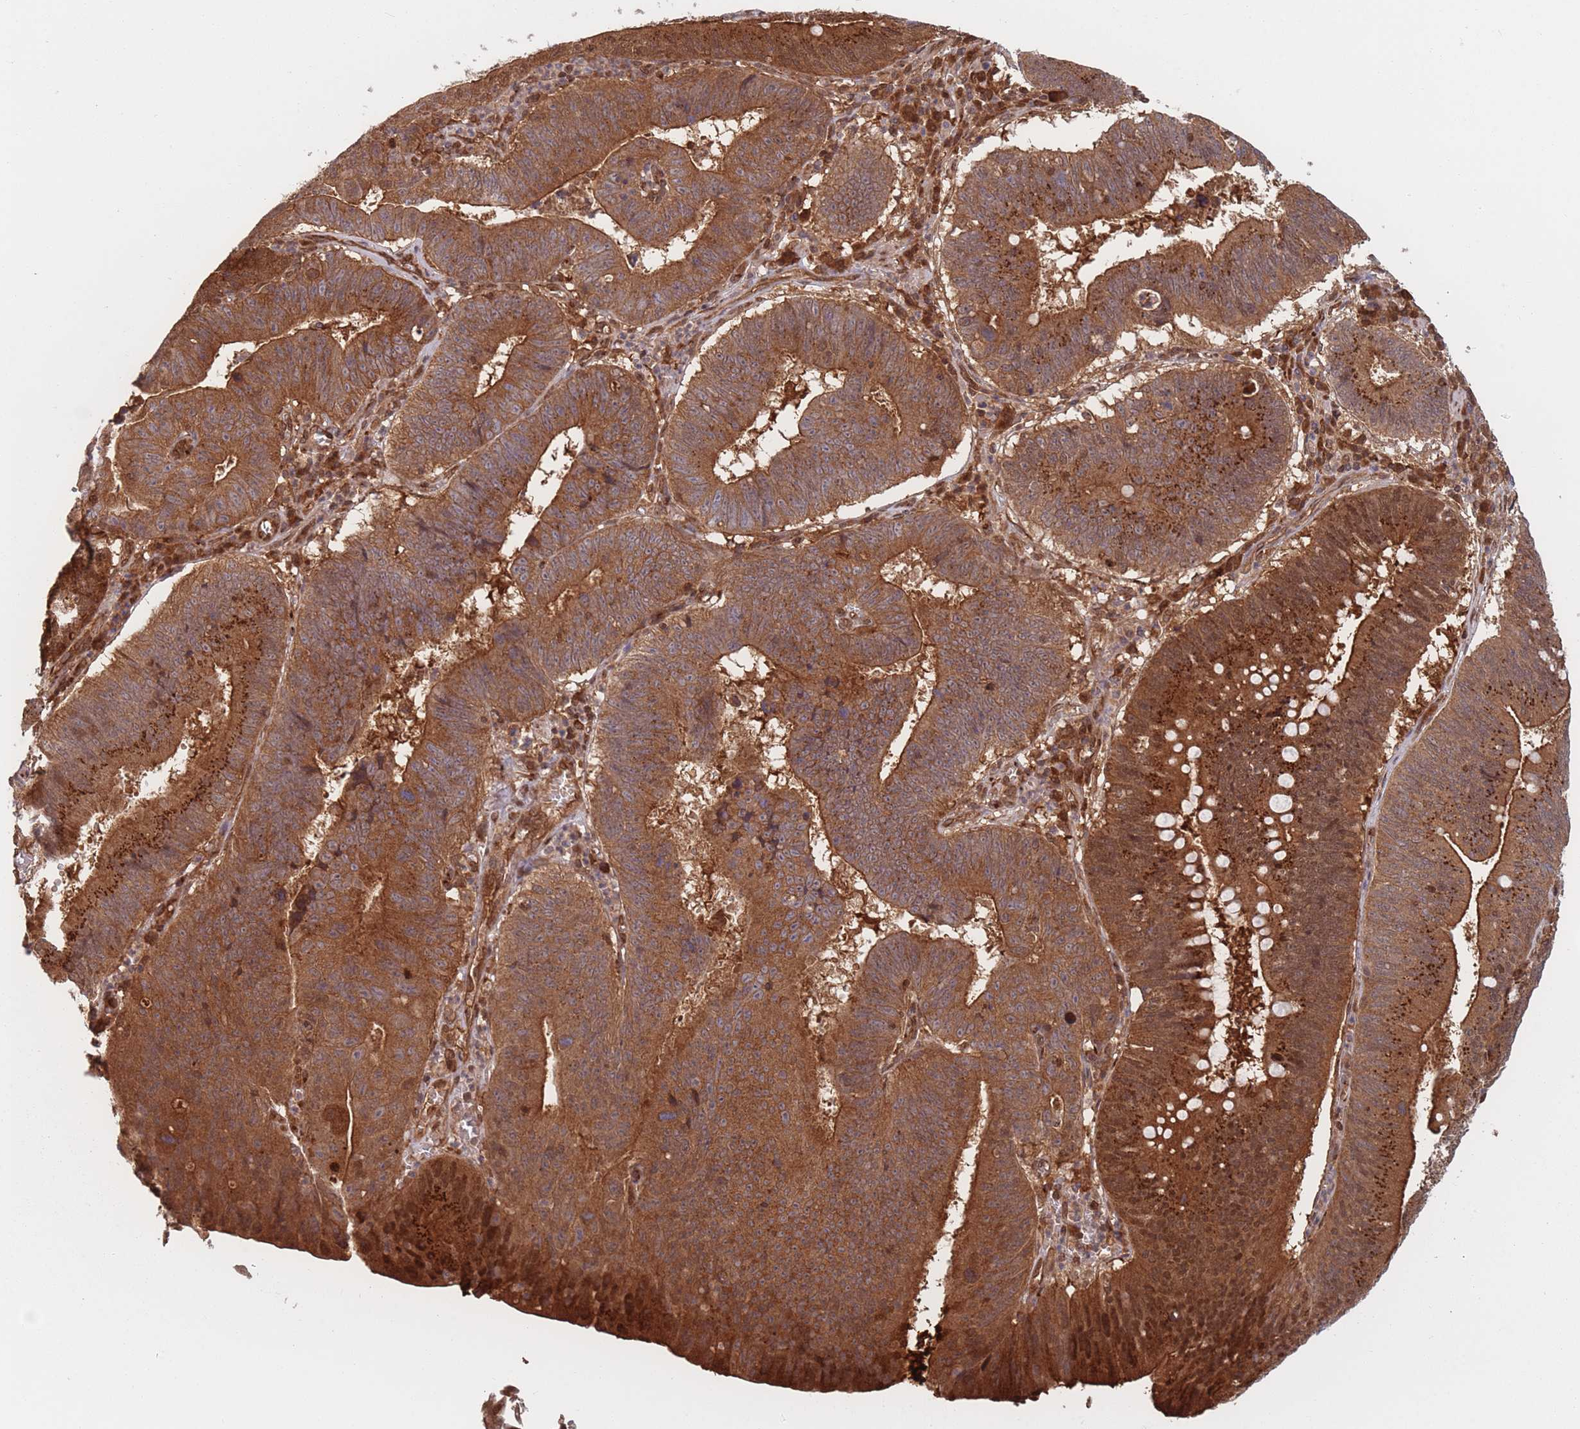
{"staining": {"intensity": "strong", "quantity": ">75%", "location": "cytoplasmic/membranous"}, "tissue": "stomach cancer", "cell_type": "Tumor cells", "image_type": "cancer", "snomed": [{"axis": "morphology", "description": "Adenocarcinoma, NOS"}, {"axis": "topography", "description": "Stomach"}], "caption": "This photomicrograph shows immunohistochemistry (IHC) staining of human stomach cancer, with high strong cytoplasmic/membranous staining in about >75% of tumor cells.", "gene": "PODXL2", "patient": {"sex": "male", "age": 59}}